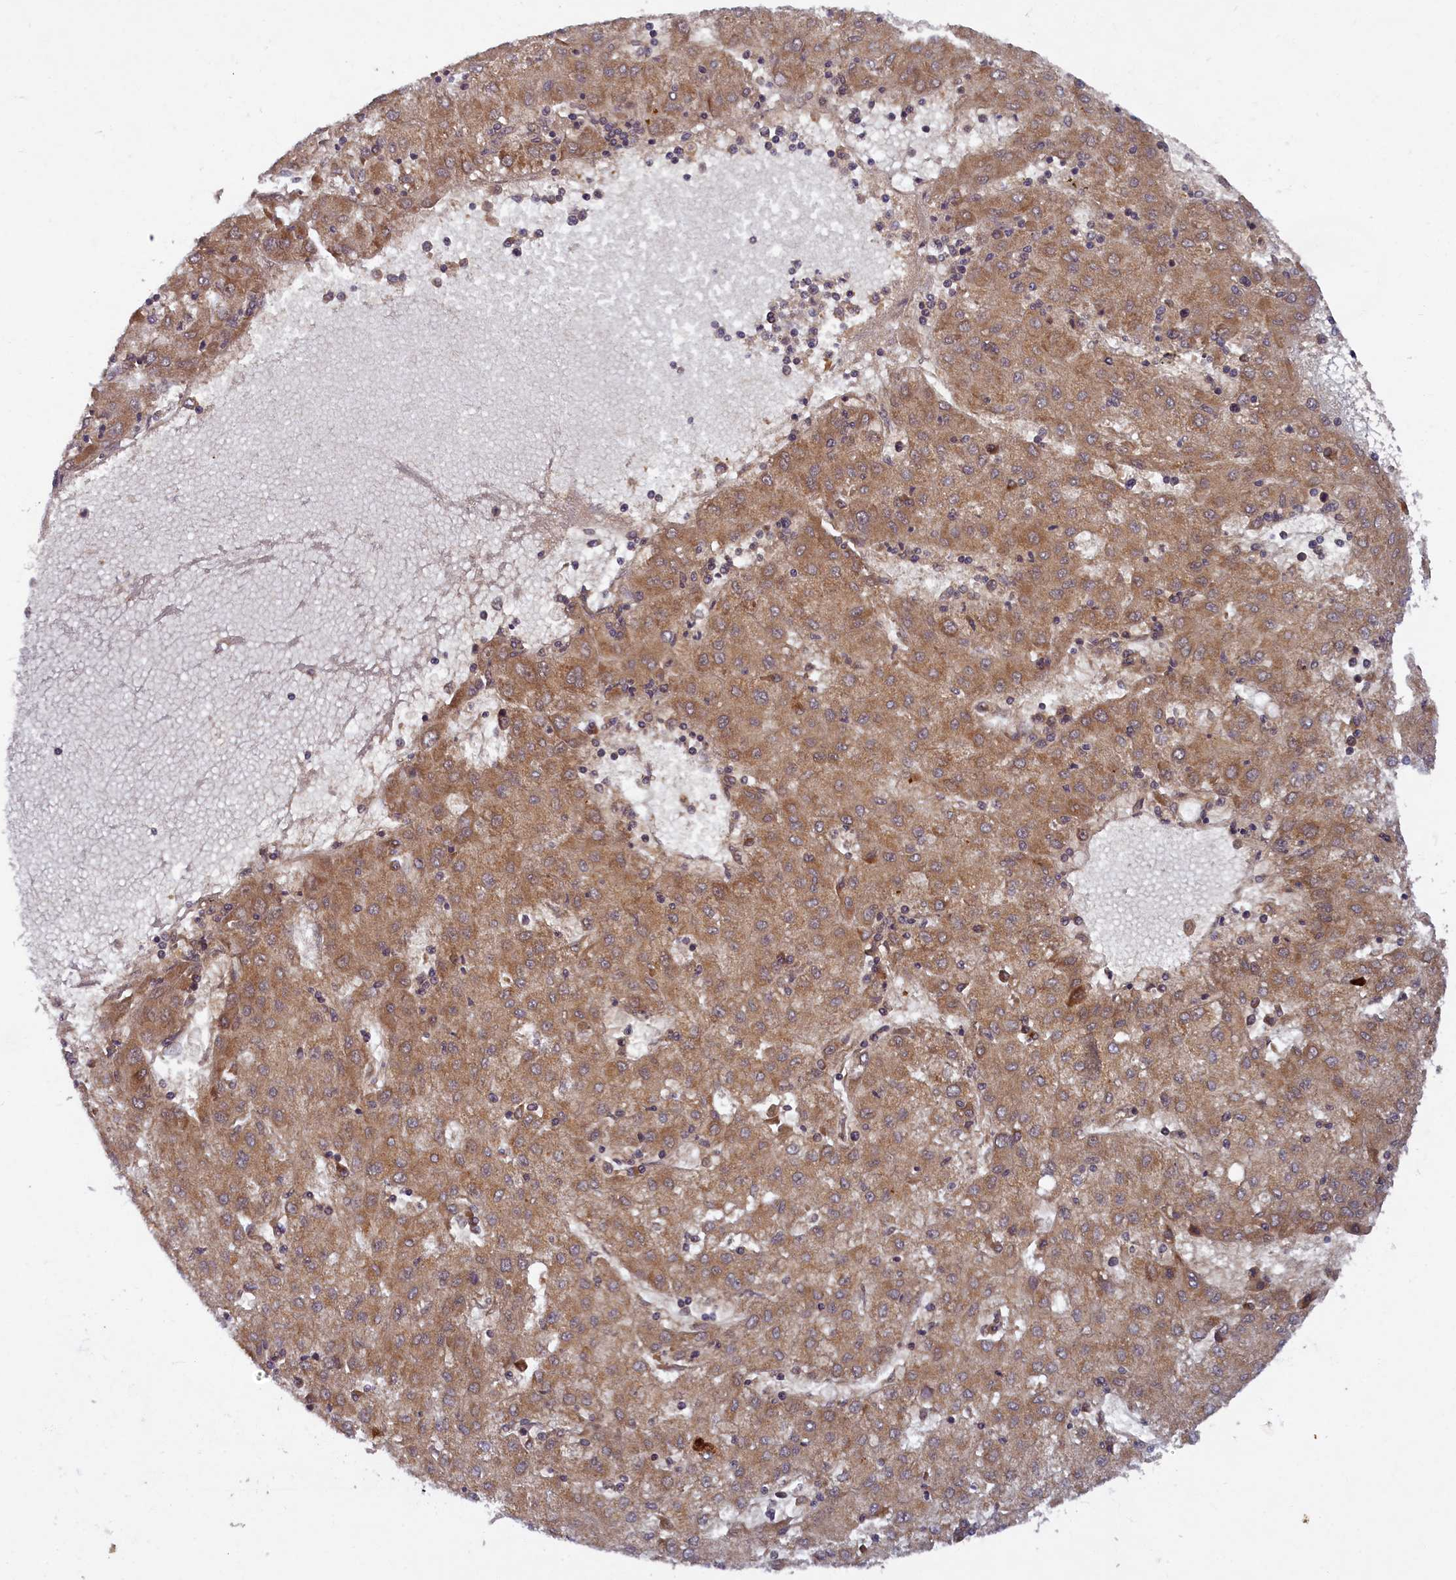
{"staining": {"intensity": "moderate", "quantity": ">75%", "location": "cytoplasmic/membranous"}, "tissue": "liver cancer", "cell_type": "Tumor cells", "image_type": "cancer", "snomed": [{"axis": "morphology", "description": "Carcinoma, Hepatocellular, NOS"}, {"axis": "topography", "description": "Liver"}], "caption": "Liver cancer (hepatocellular carcinoma) stained for a protein (brown) reveals moderate cytoplasmic/membranous positive staining in approximately >75% of tumor cells.", "gene": "BICD1", "patient": {"sex": "male", "age": 72}}